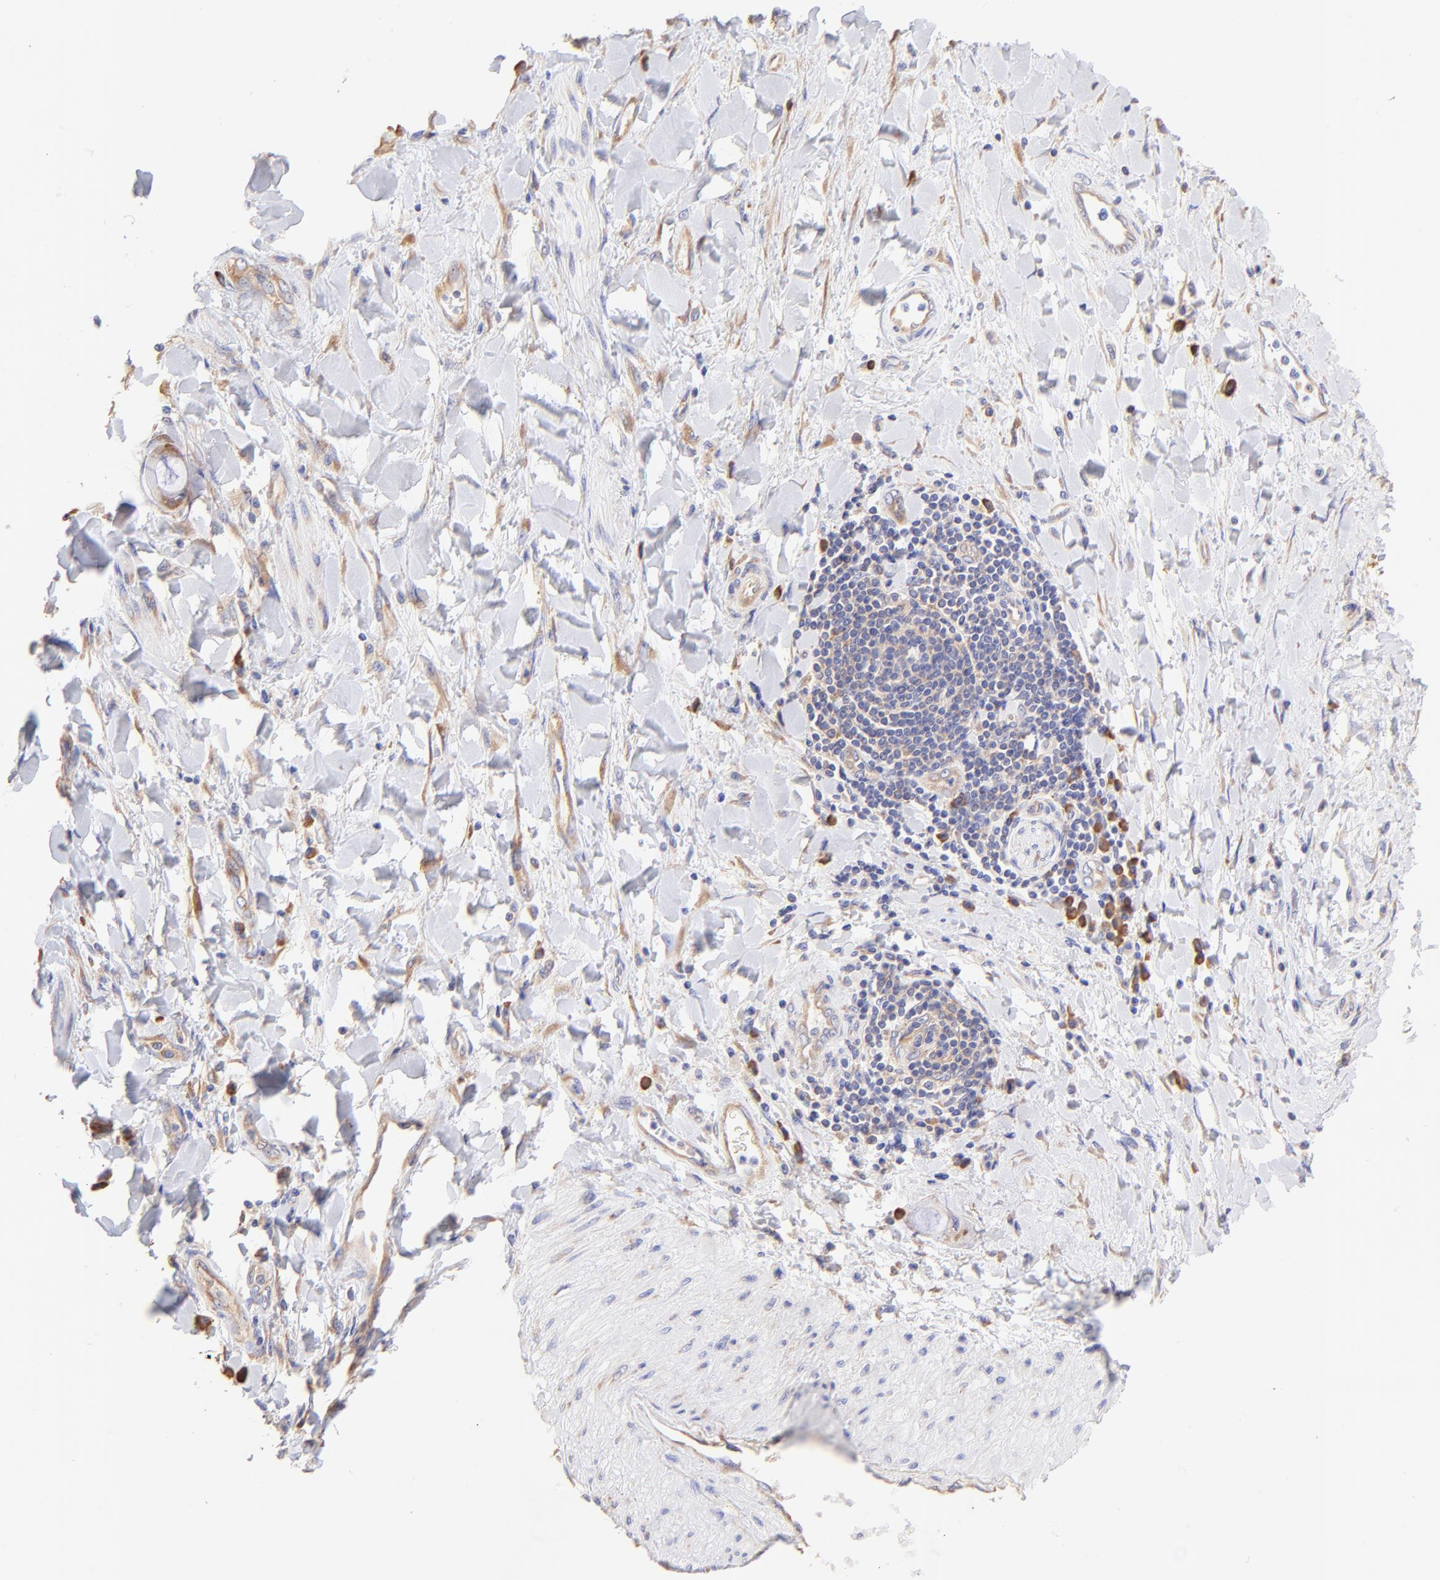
{"staining": {"intensity": "moderate", "quantity": ">75%", "location": "cytoplasmic/membranous"}, "tissue": "soft tissue", "cell_type": "Fibroblasts", "image_type": "normal", "snomed": [{"axis": "morphology", "description": "Normal tissue, NOS"}, {"axis": "morphology", "description": "Cholangiocarcinoma"}, {"axis": "topography", "description": "Liver"}, {"axis": "topography", "description": "Peripheral nerve tissue"}], "caption": "IHC histopathology image of benign human soft tissue stained for a protein (brown), which displays medium levels of moderate cytoplasmic/membranous expression in about >75% of fibroblasts.", "gene": "RPL30", "patient": {"sex": "male", "age": 50}}